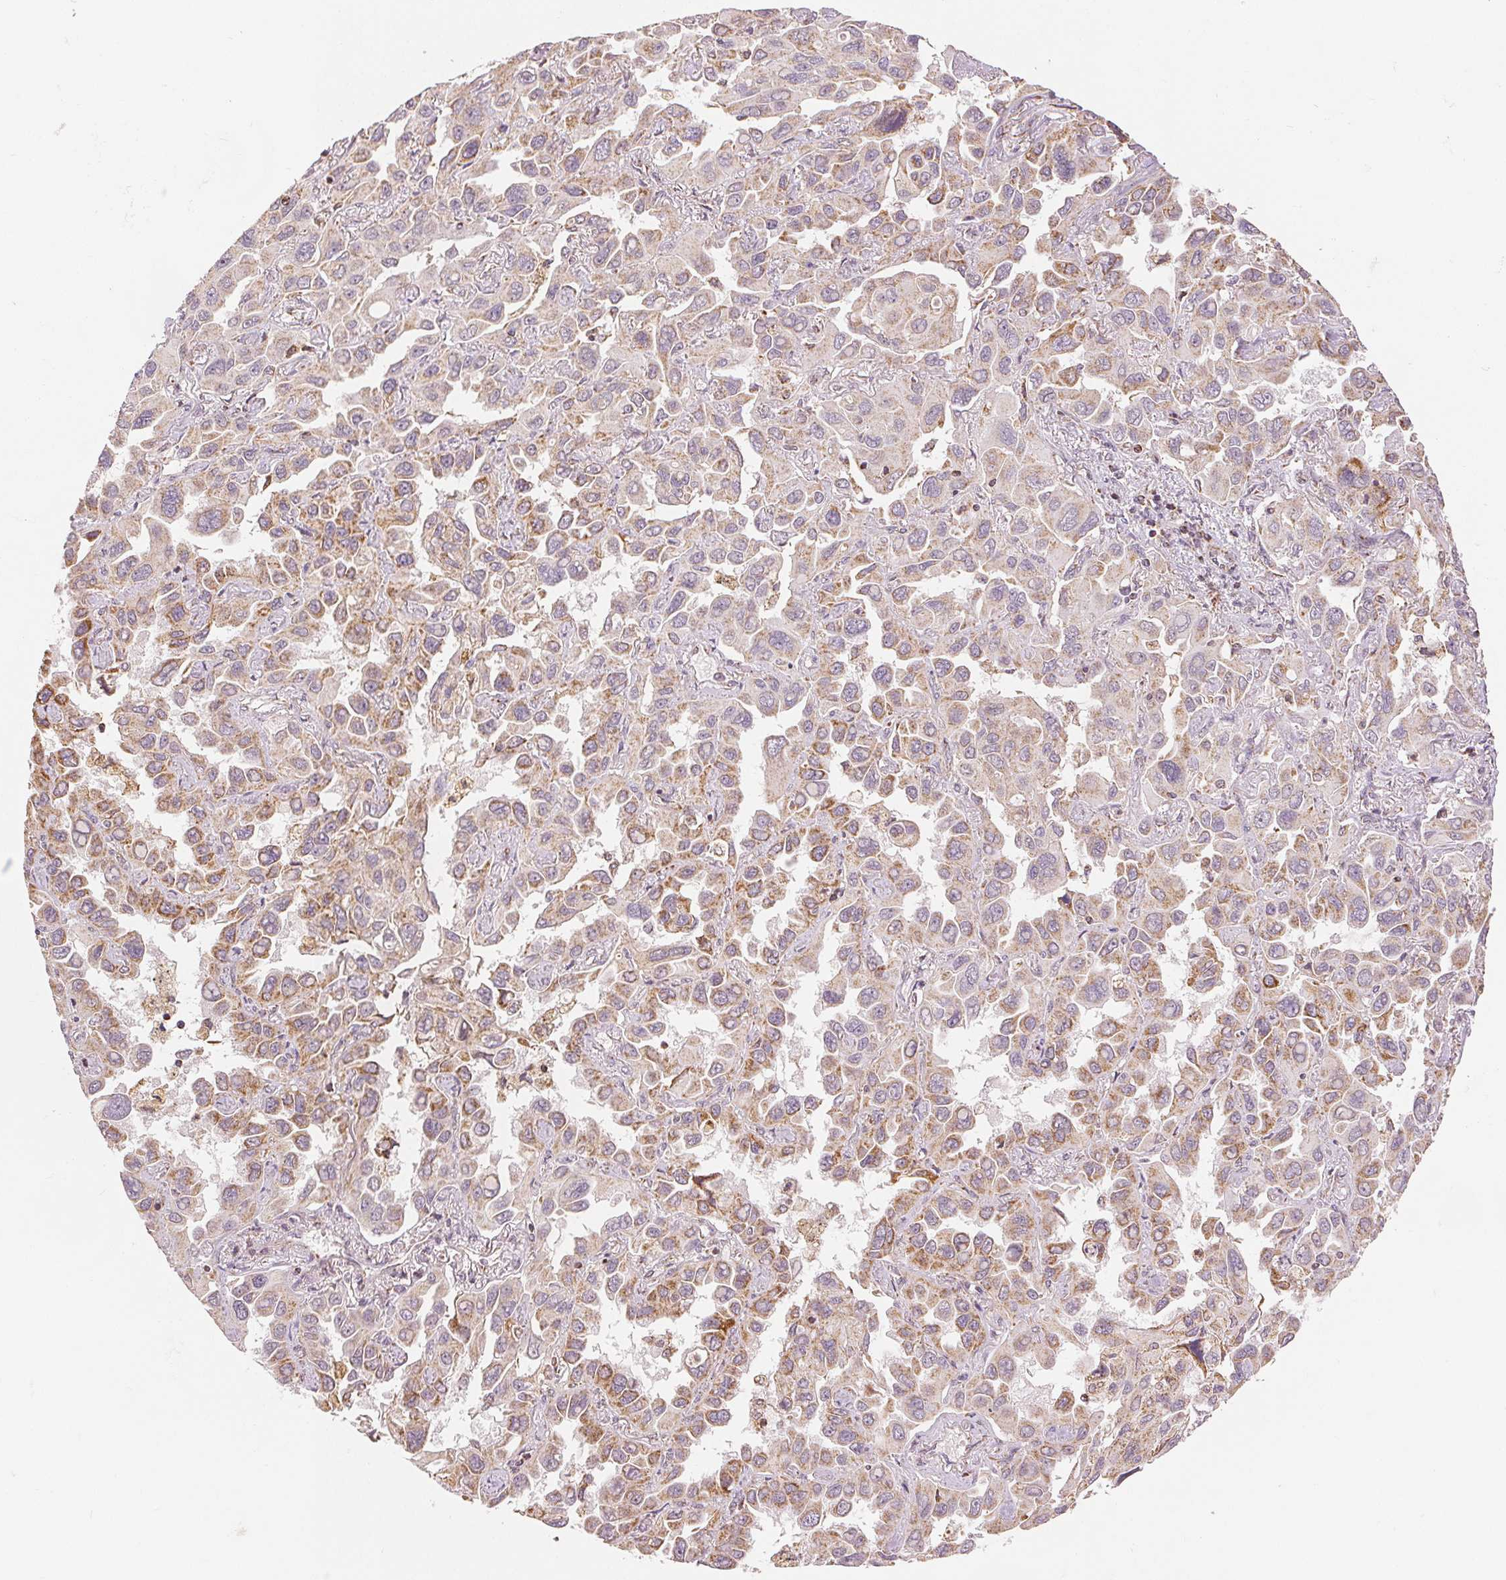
{"staining": {"intensity": "strong", "quantity": "25%-75%", "location": "cytoplasmic/membranous"}, "tissue": "lung cancer", "cell_type": "Tumor cells", "image_type": "cancer", "snomed": [{"axis": "morphology", "description": "Adenocarcinoma, NOS"}, {"axis": "topography", "description": "Lung"}], "caption": "Adenocarcinoma (lung) was stained to show a protein in brown. There is high levels of strong cytoplasmic/membranous positivity in about 25%-75% of tumor cells.", "gene": "SDHB", "patient": {"sex": "male", "age": 64}}